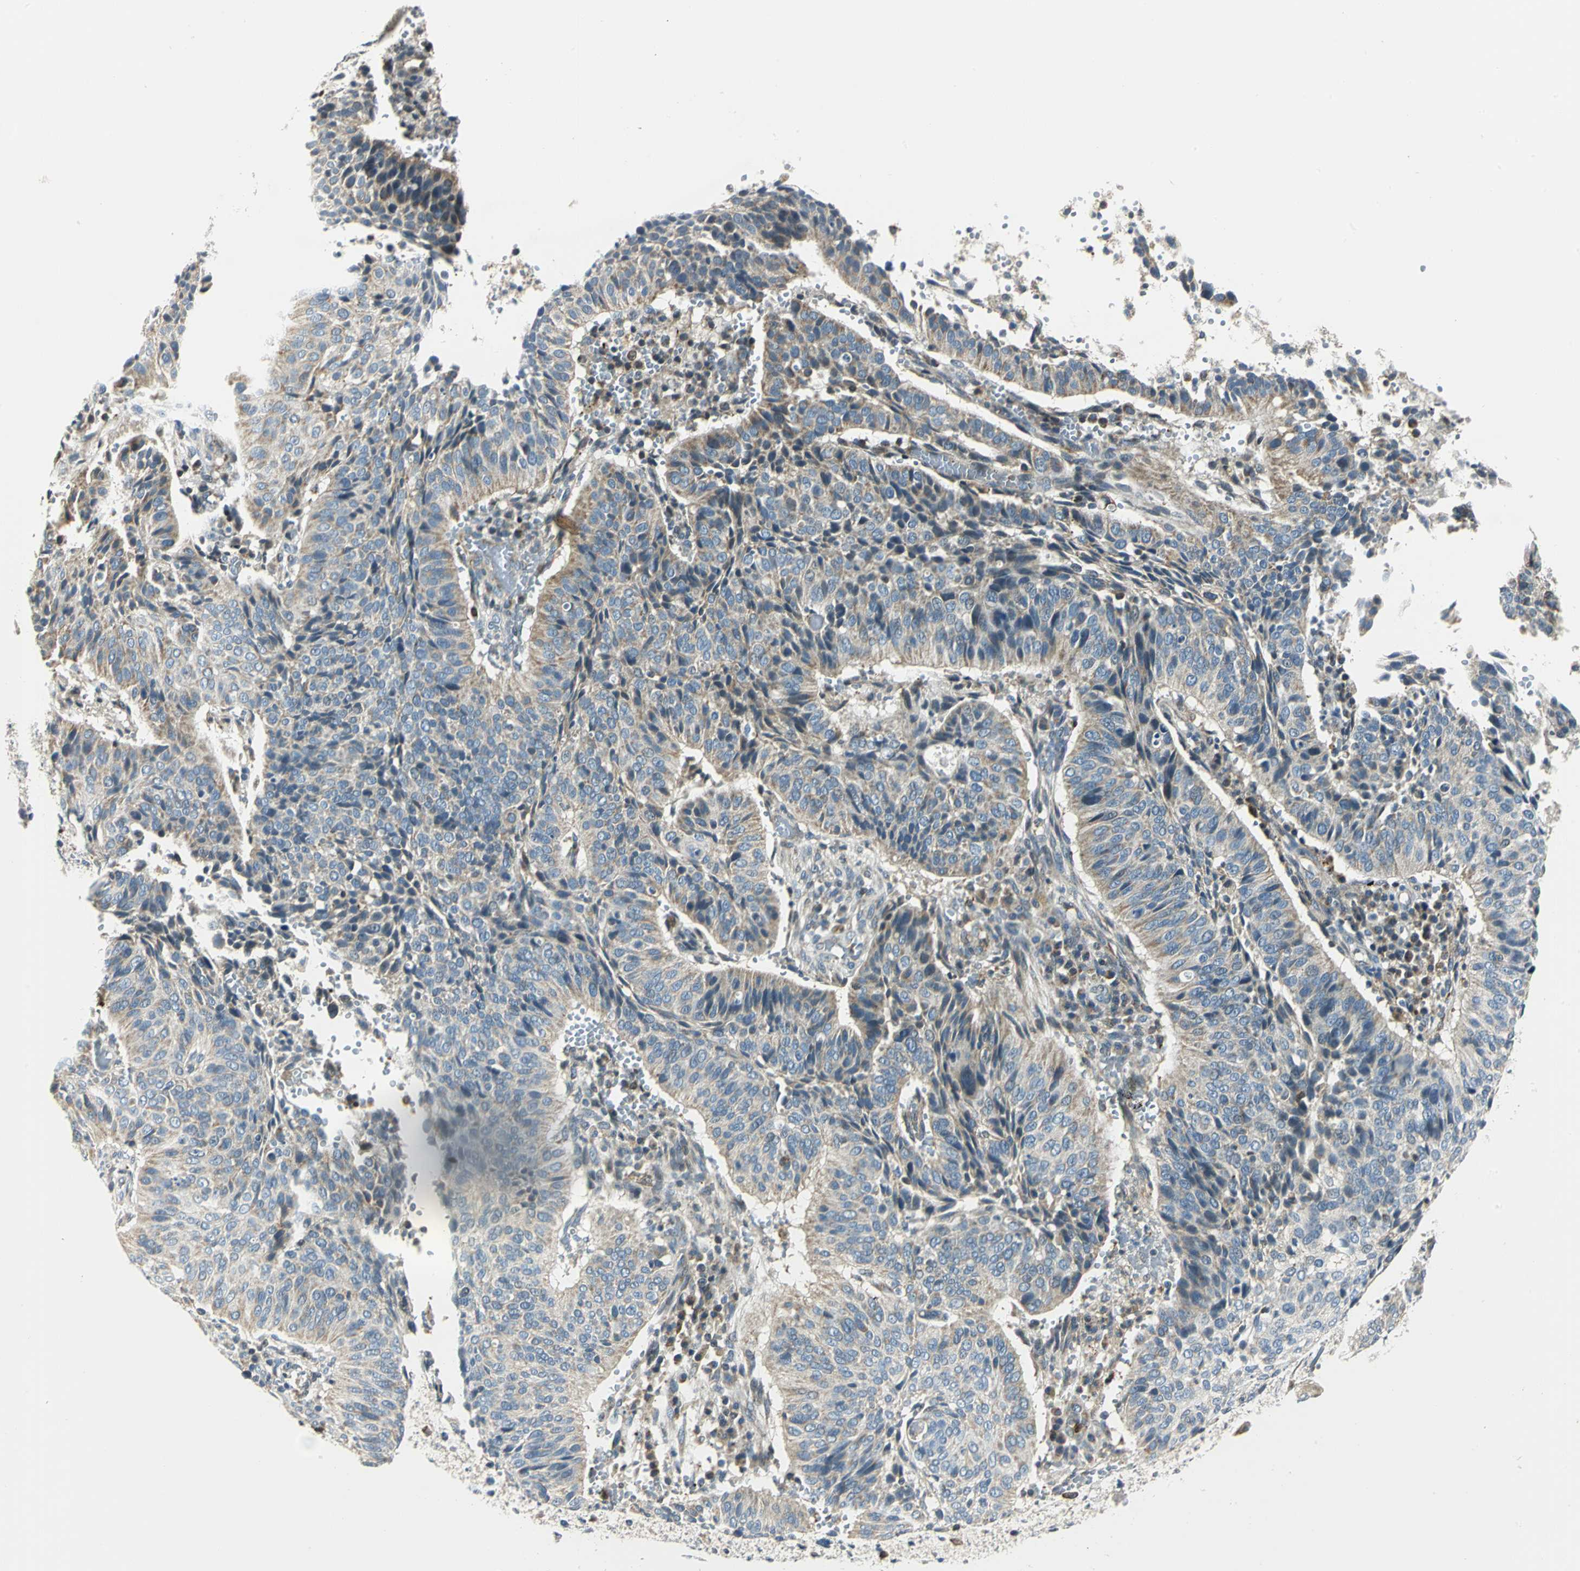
{"staining": {"intensity": "weak", "quantity": "<25%", "location": "cytoplasmic/membranous"}, "tissue": "cervical cancer", "cell_type": "Tumor cells", "image_type": "cancer", "snomed": [{"axis": "morphology", "description": "Squamous cell carcinoma, NOS"}, {"axis": "topography", "description": "Cervix"}], "caption": "Human cervical squamous cell carcinoma stained for a protein using immunohistochemistry (IHC) reveals no staining in tumor cells.", "gene": "USP40", "patient": {"sex": "female", "age": 39}}